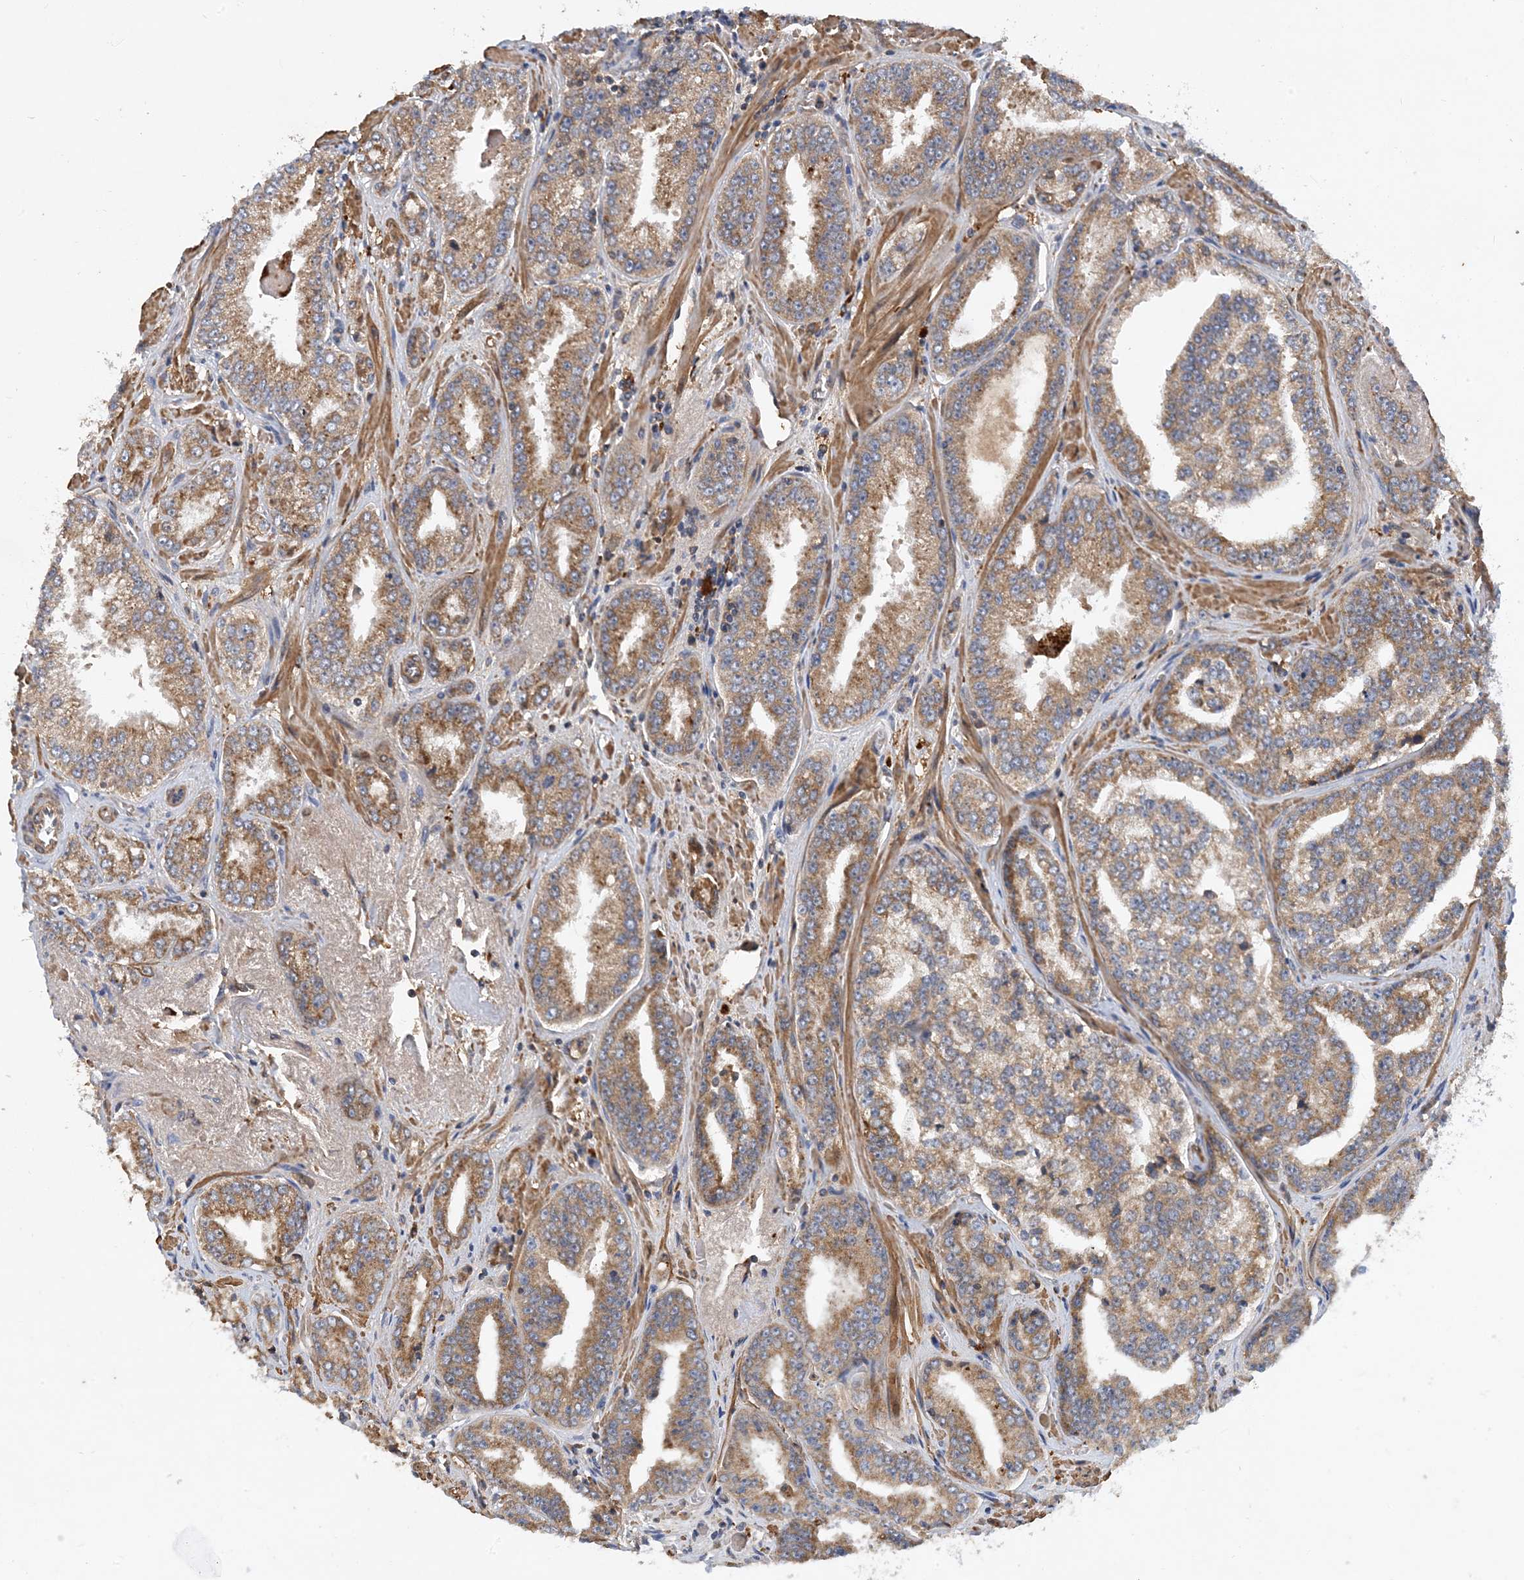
{"staining": {"intensity": "moderate", "quantity": ">75%", "location": "cytoplasmic/membranous"}, "tissue": "prostate cancer", "cell_type": "Tumor cells", "image_type": "cancer", "snomed": [{"axis": "morphology", "description": "Adenocarcinoma, High grade"}, {"axis": "topography", "description": "Prostate"}], "caption": "Prostate cancer stained with IHC reveals moderate cytoplasmic/membranous expression in about >75% of tumor cells.", "gene": "STK19", "patient": {"sex": "male", "age": 71}}